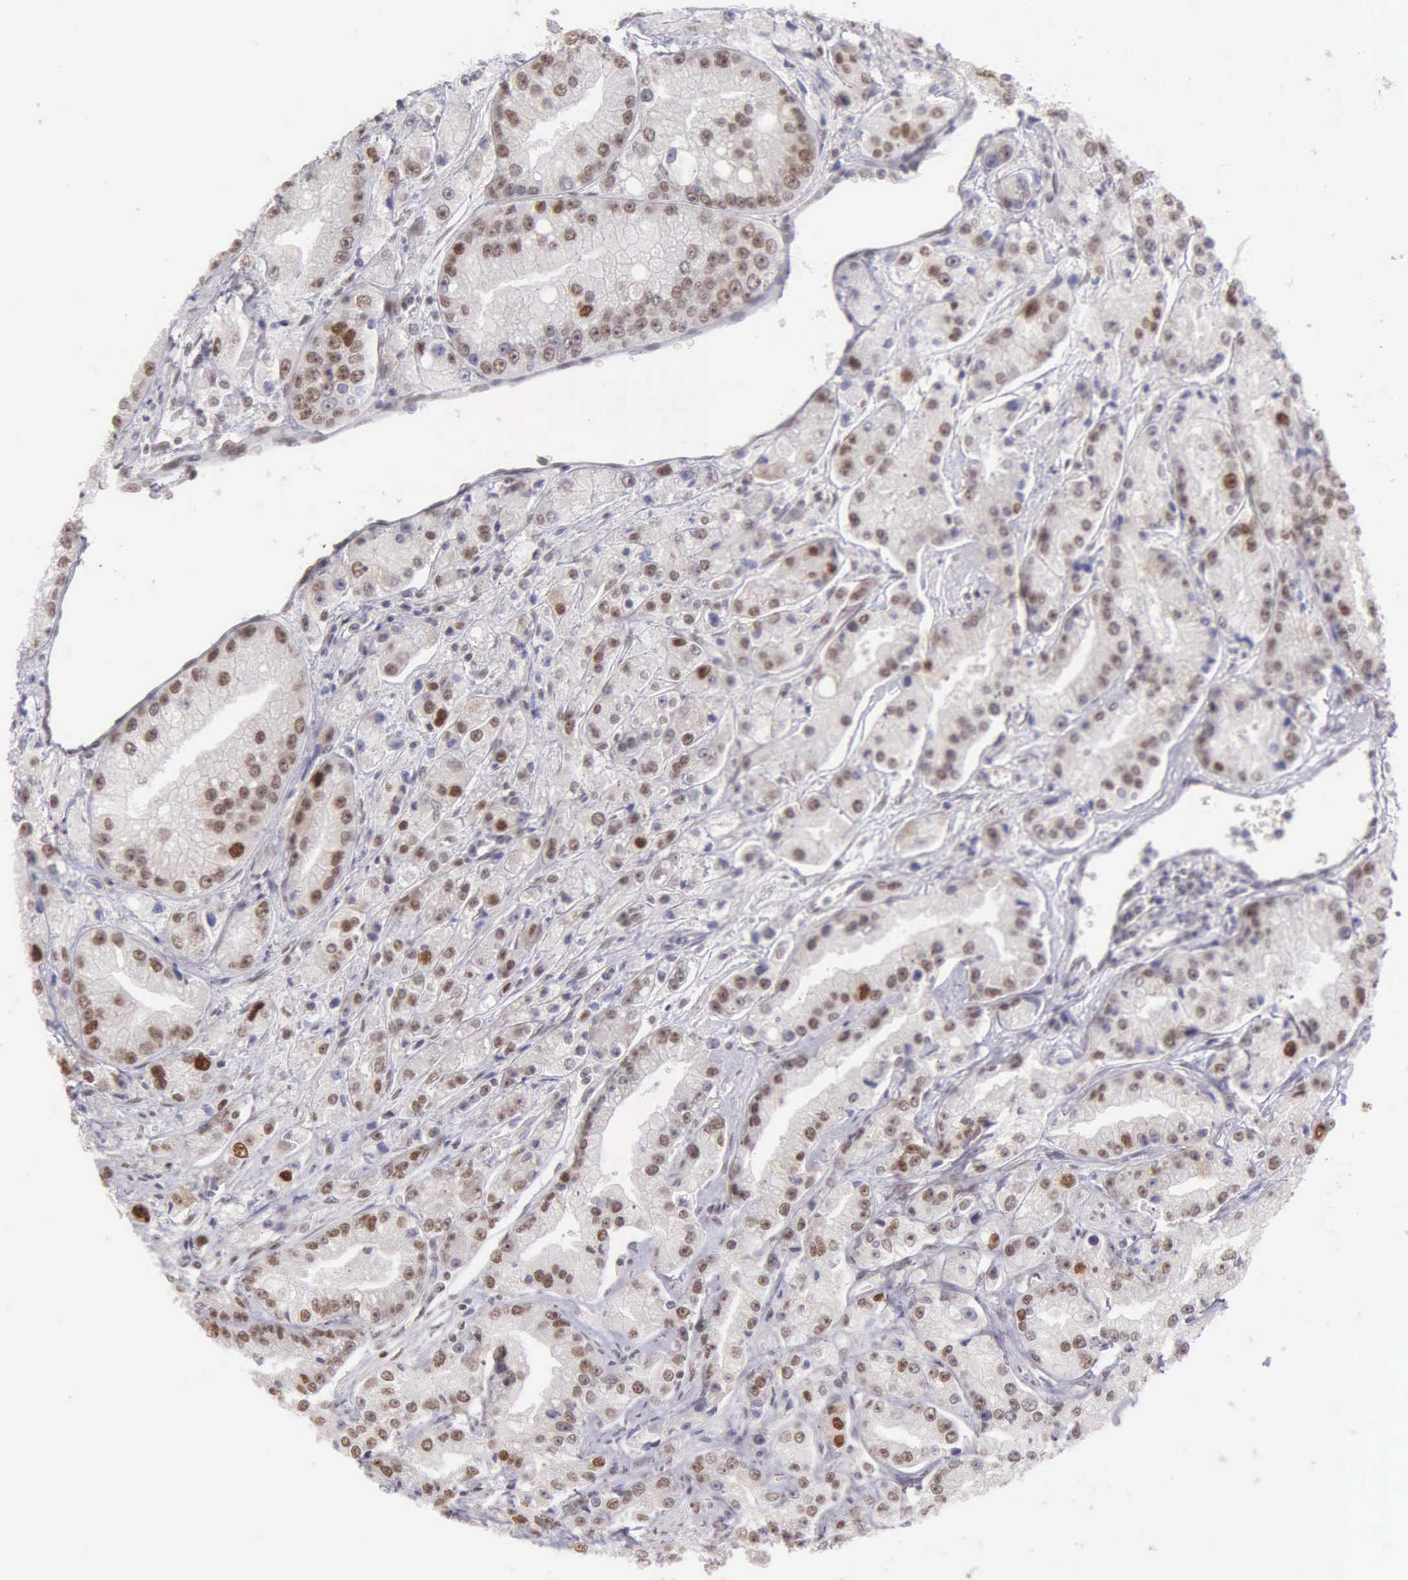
{"staining": {"intensity": "moderate", "quantity": "25%-75%", "location": "nuclear"}, "tissue": "prostate cancer", "cell_type": "Tumor cells", "image_type": "cancer", "snomed": [{"axis": "morphology", "description": "Adenocarcinoma, Medium grade"}, {"axis": "topography", "description": "Prostate"}], "caption": "Immunohistochemistry photomicrograph of human prostate adenocarcinoma (medium-grade) stained for a protein (brown), which demonstrates medium levels of moderate nuclear positivity in about 25%-75% of tumor cells.", "gene": "UBR7", "patient": {"sex": "male", "age": 72}}